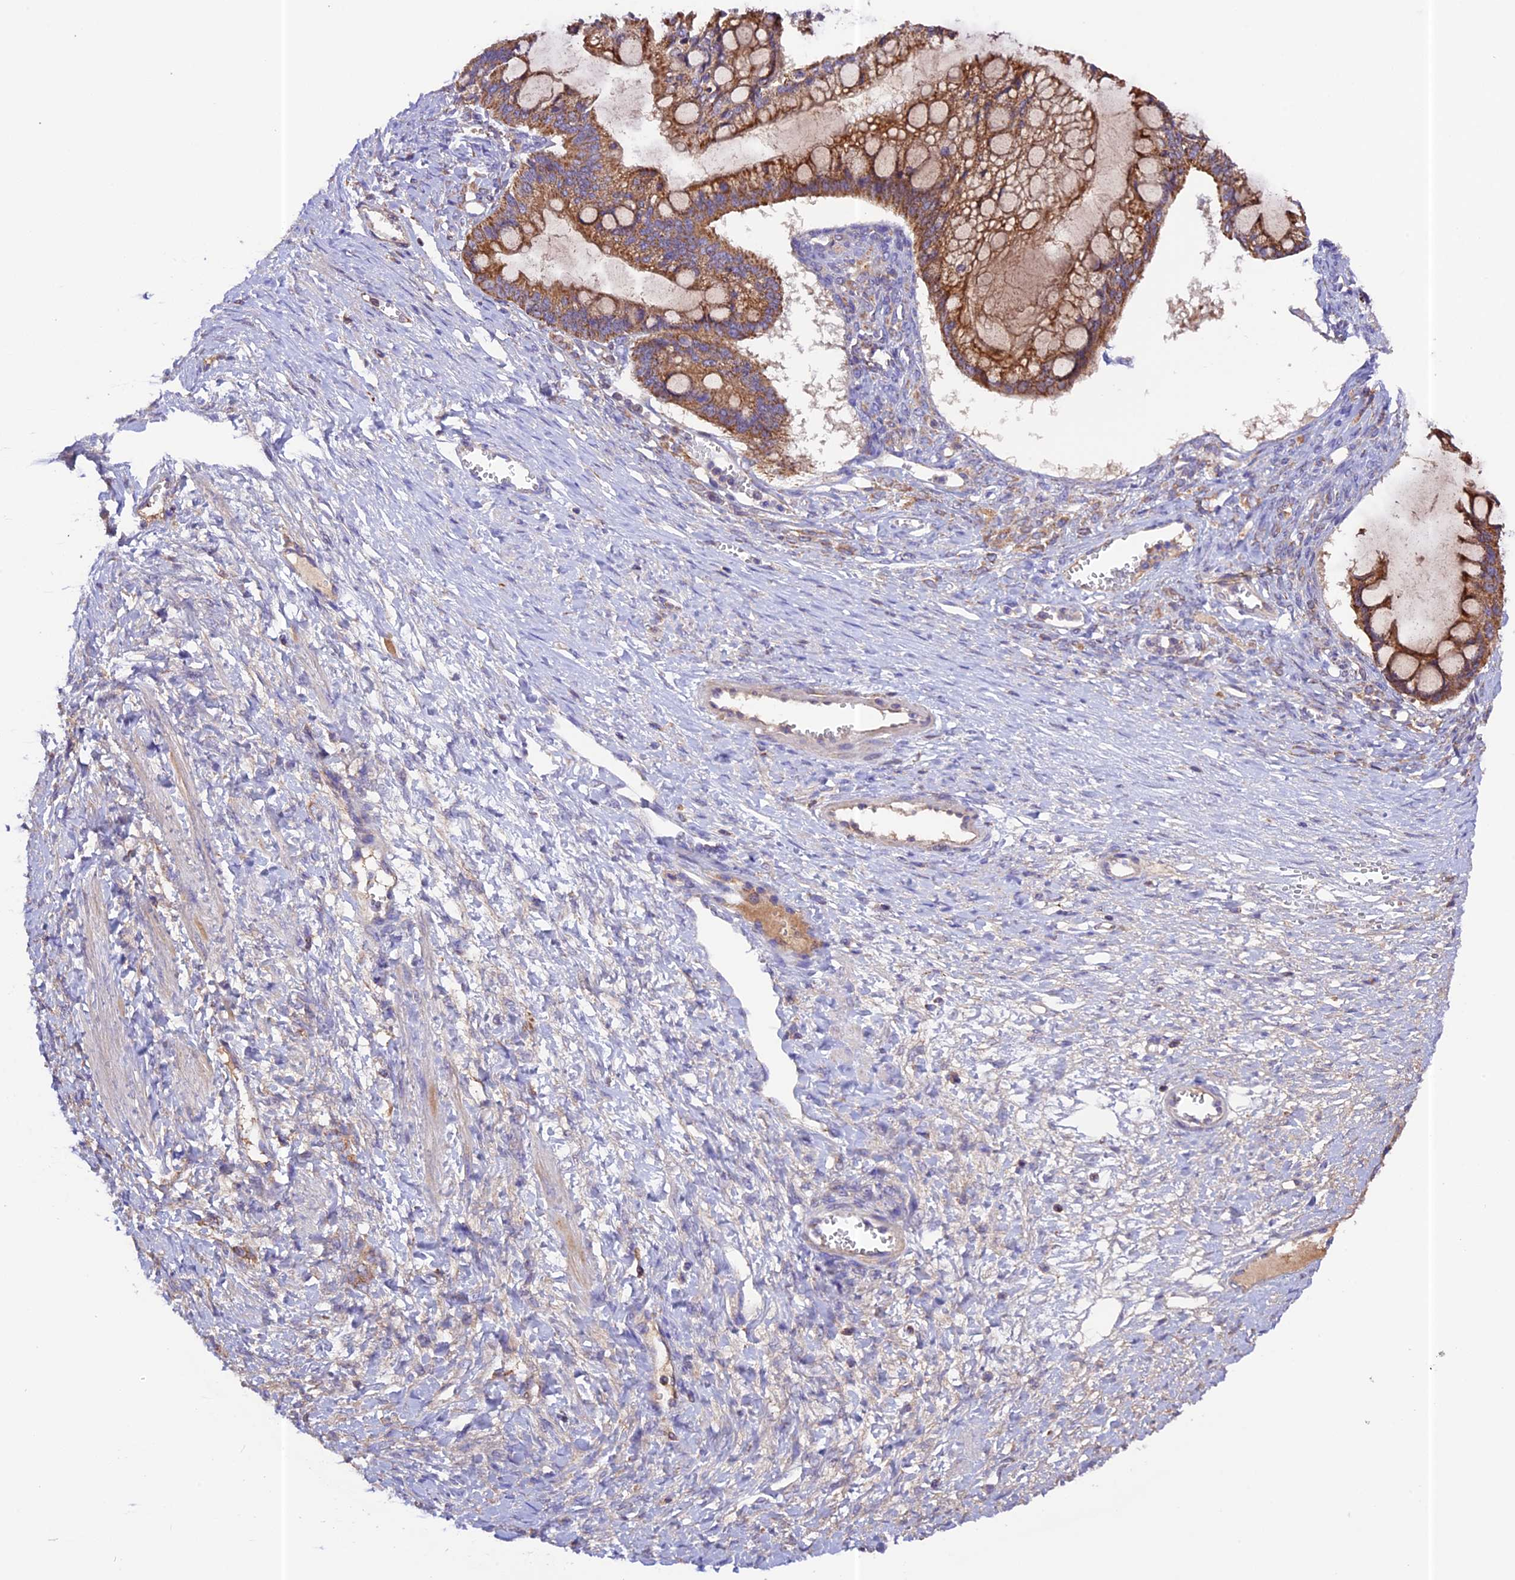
{"staining": {"intensity": "moderate", "quantity": ">75%", "location": "cytoplasmic/membranous"}, "tissue": "ovarian cancer", "cell_type": "Tumor cells", "image_type": "cancer", "snomed": [{"axis": "morphology", "description": "Cystadenocarcinoma, mucinous, NOS"}, {"axis": "topography", "description": "Ovary"}], "caption": "A micrograph of ovarian mucinous cystadenocarcinoma stained for a protein shows moderate cytoplasmic/membranous brown staining in tumor cells.", "gene": "METTL22", "patient": {"sex": "female", "age": 73}}